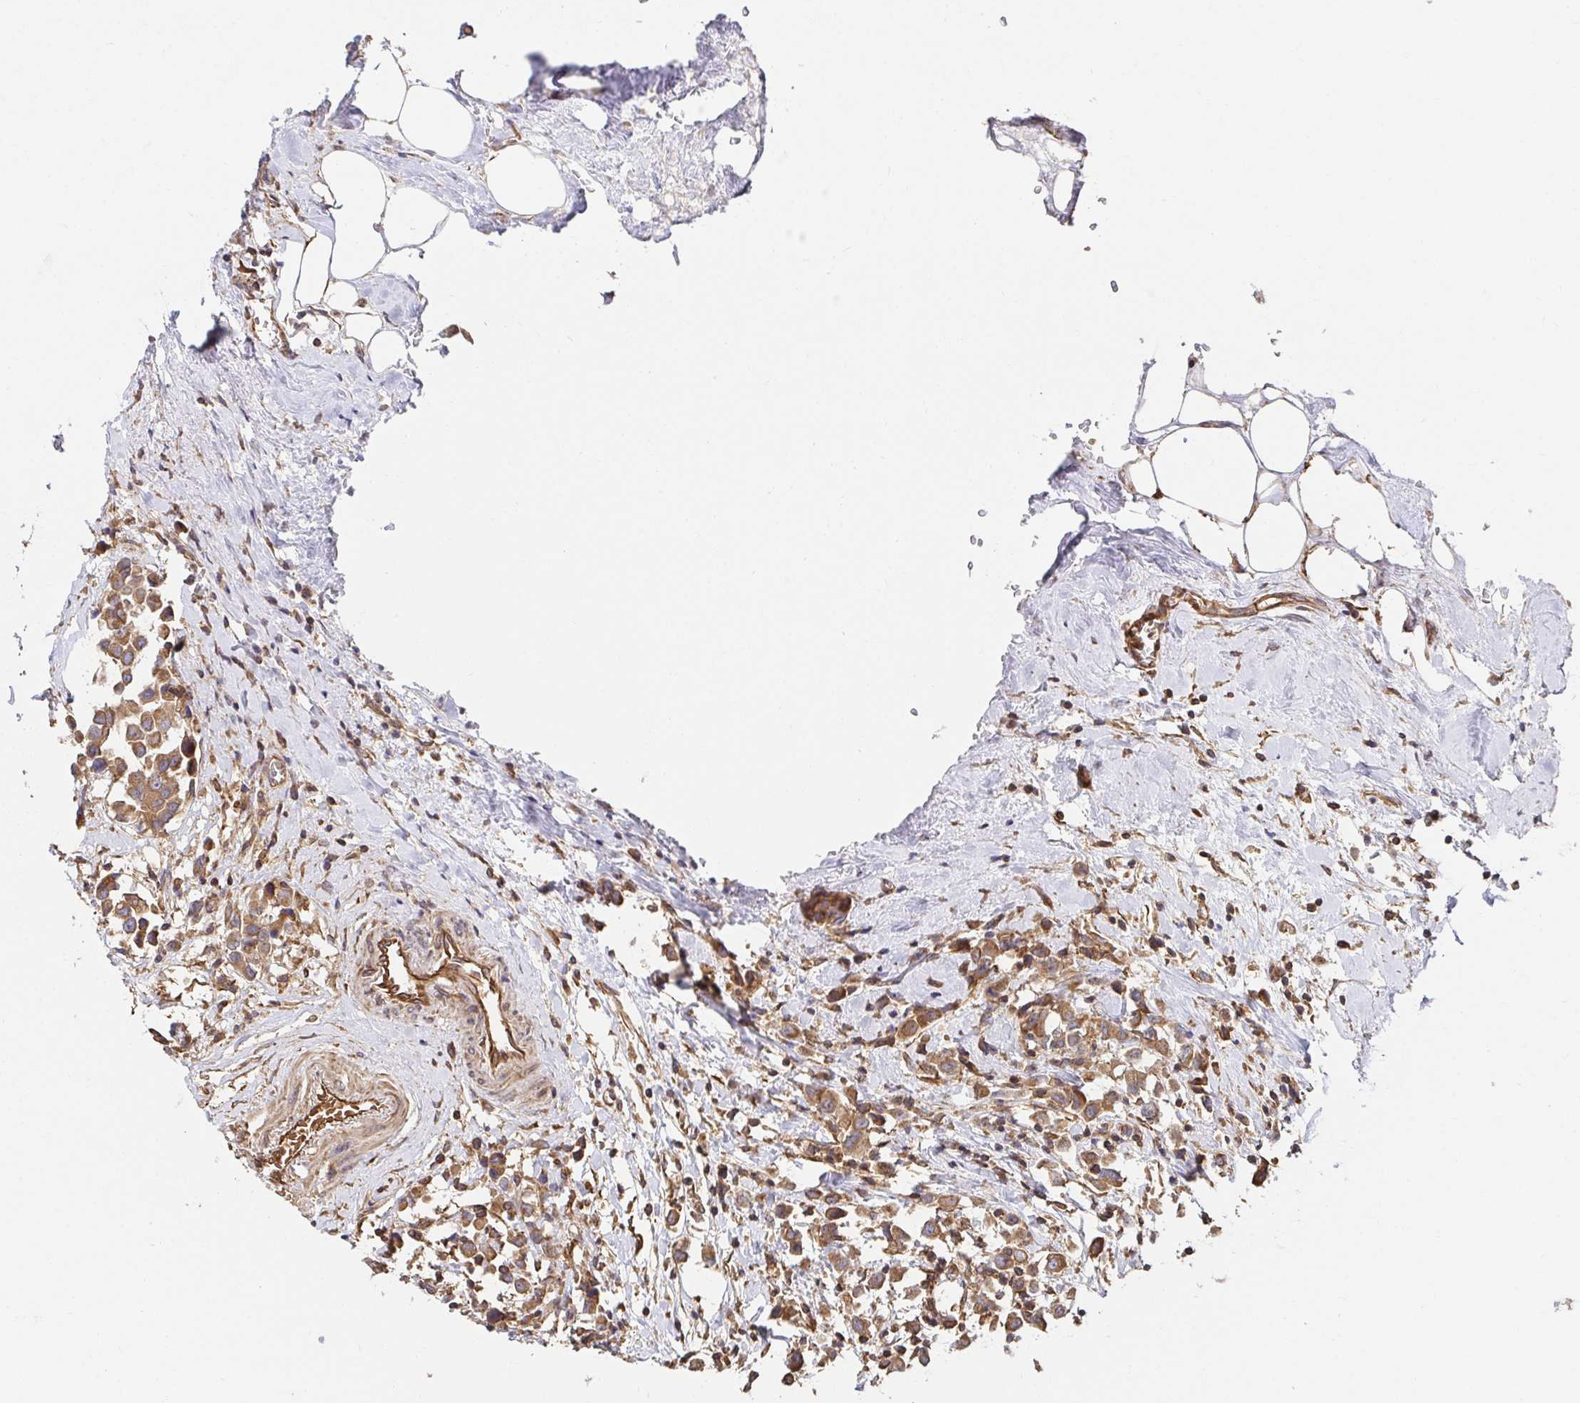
{"staining": {"intensity": "moderate", "quantity": ">75%", "location": "cytoplasmic/membranous"}, "tissue": "breast cancer", "cell_type": "Tumor cells", "image_type": "cancer", "snomed": [{"axis": "morphology", "description": "Duct carcinoma"}, {"axis": "topography", "description": "Breast"}], "caption": "A brown stain shows moderate cytoplasmic/membranous expression of a protein in human breast invasive ductal carcinoma tumor cells.", "gene": "APBB1", "patient": {"sex": "female", "age": 61}}